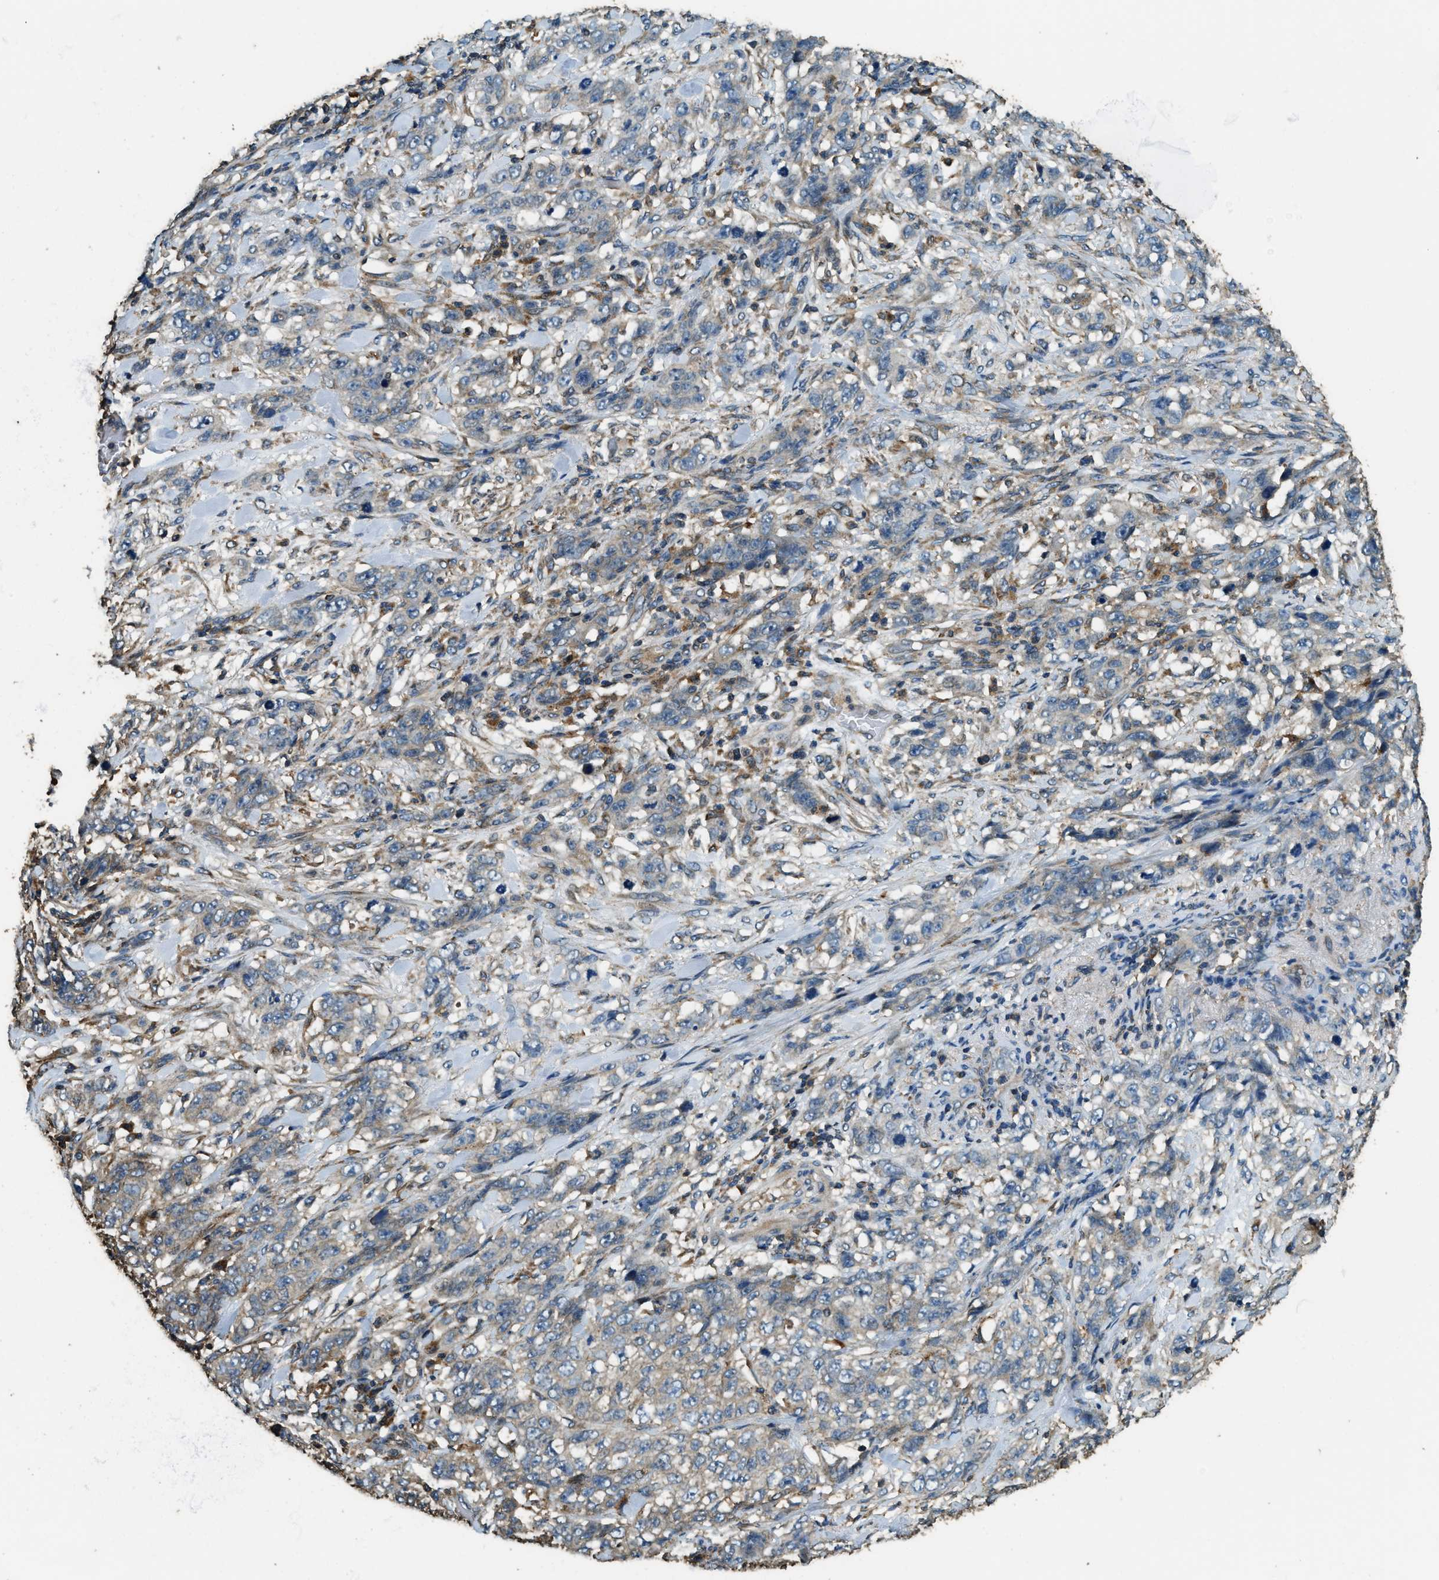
{"staining": {"intensity": "negative", "quantity": "none", "location": "none"}, "tissue": "stomach cancer", "cell_type": "Tumor cells", "image_type": "cancer", "snomed": [{"axis": "morphology", "description": "Adenocarcinoma, NOS"}, {"axis": "topography", "description": "Stomach"}], "caption": "An immunohistochemistry (IHC) photomicrograph of adenocarcinoma (stomach) is shown. There is no staining in tumor cells of adenocarcinoma (stomach). (Stains: DAB immunohistochemistry (IHC) with hematoxylin counter stain, Microscopy: brightfield microscopy at high magnification).", "gene": "ERGIC1", "patient": {"sex": "male", "age": 48}}